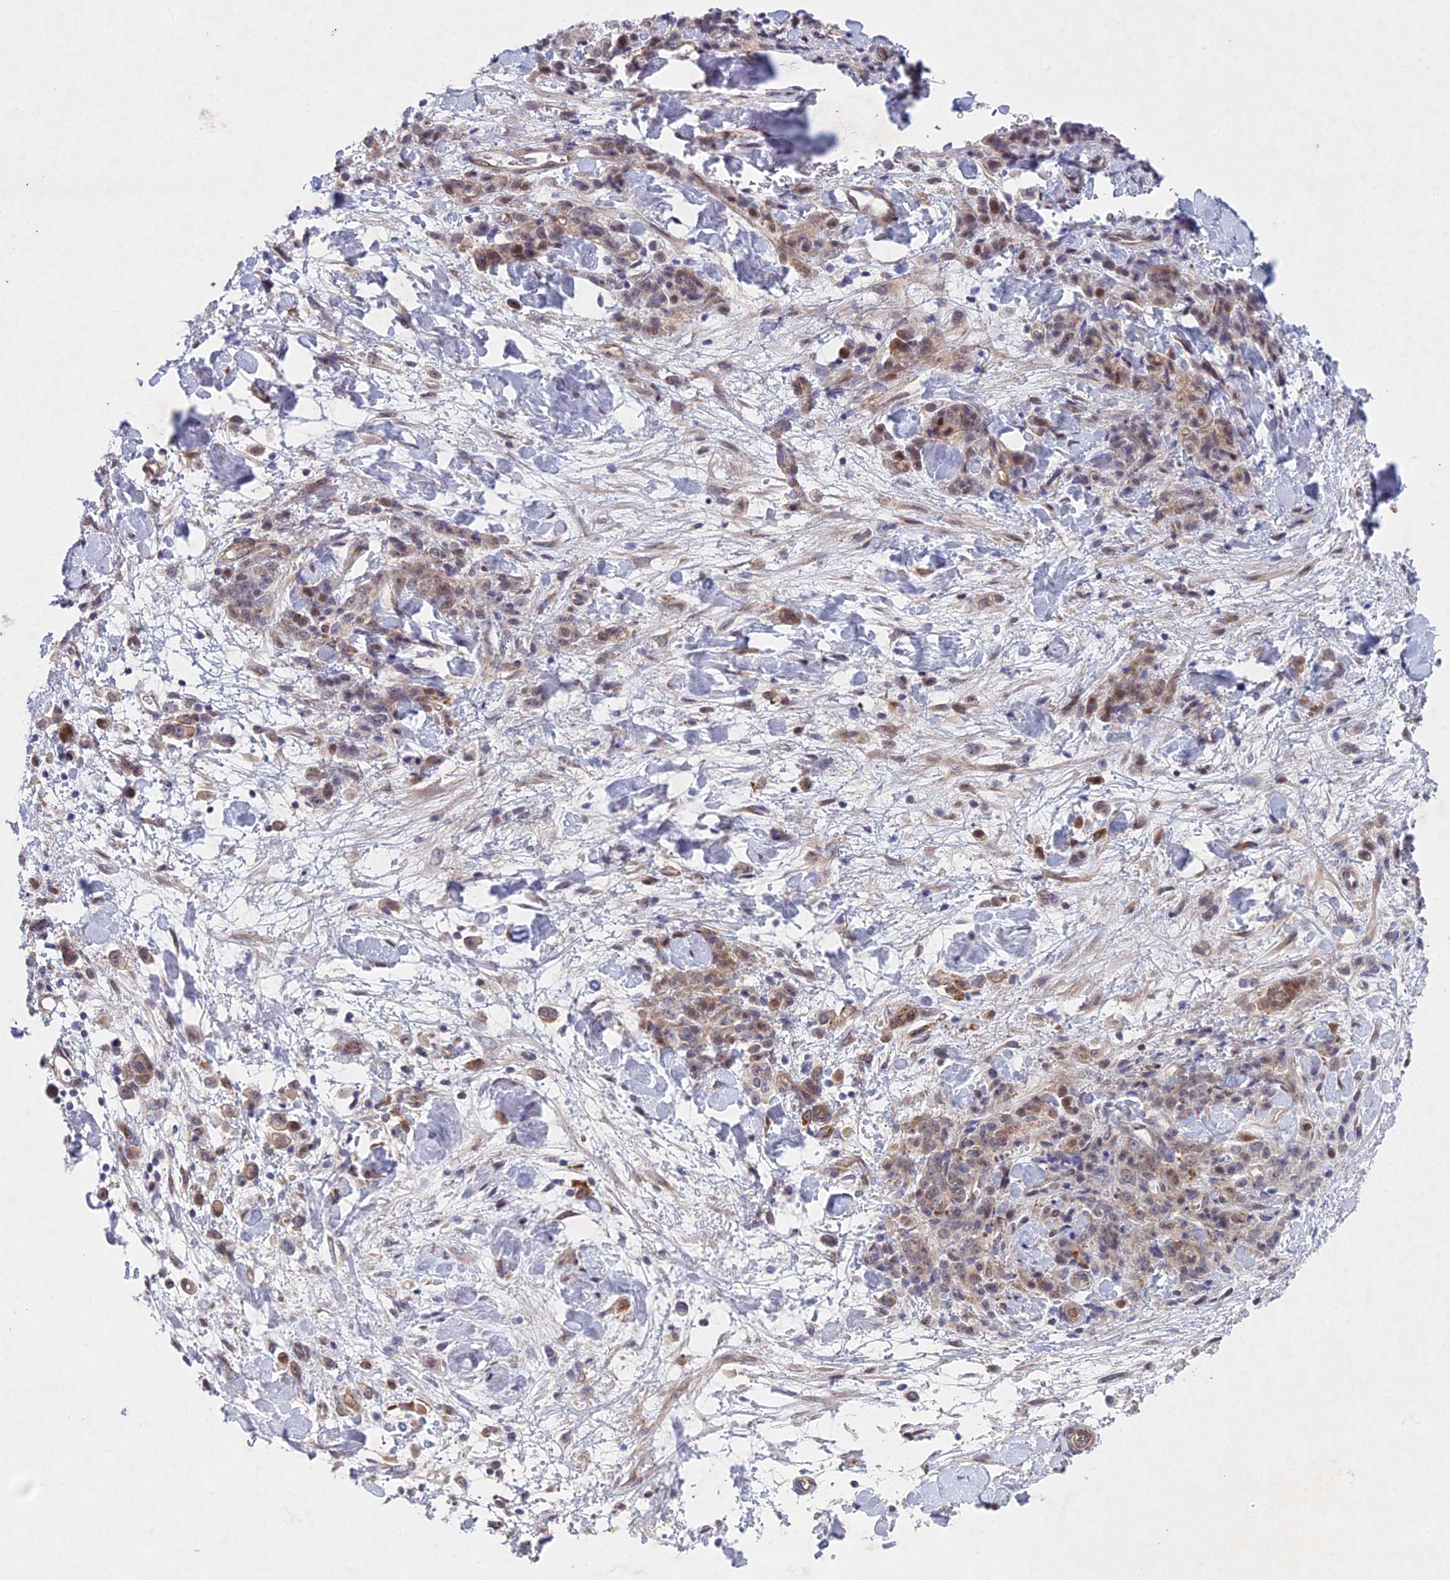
{"staining": {"intensity": "weak", "quantity": "25%-75%", "location": "cytoplasmic/membranous"}, "tissue": "stomach cancer", "cell_type": "Tumor cells", "image_type": "cancer", "snomed": [{"axis": "morphology", "description": "Normal tissue, NOS"}, {"axis": "morphology", "description": "Adenocarcinoma, NOS"}, {"axis": "topography", "description": "Stomach"}], "caption": "Approximately 25%-75% of tumor cells in stomach cancer (adenocarcinoma) exhibit weak cytoplasmic/membranous protein positivity as visualized by brown immunohistochemical staining.", "gene": "PTHLH", "patient": {"sex": "male", "age": 82}}